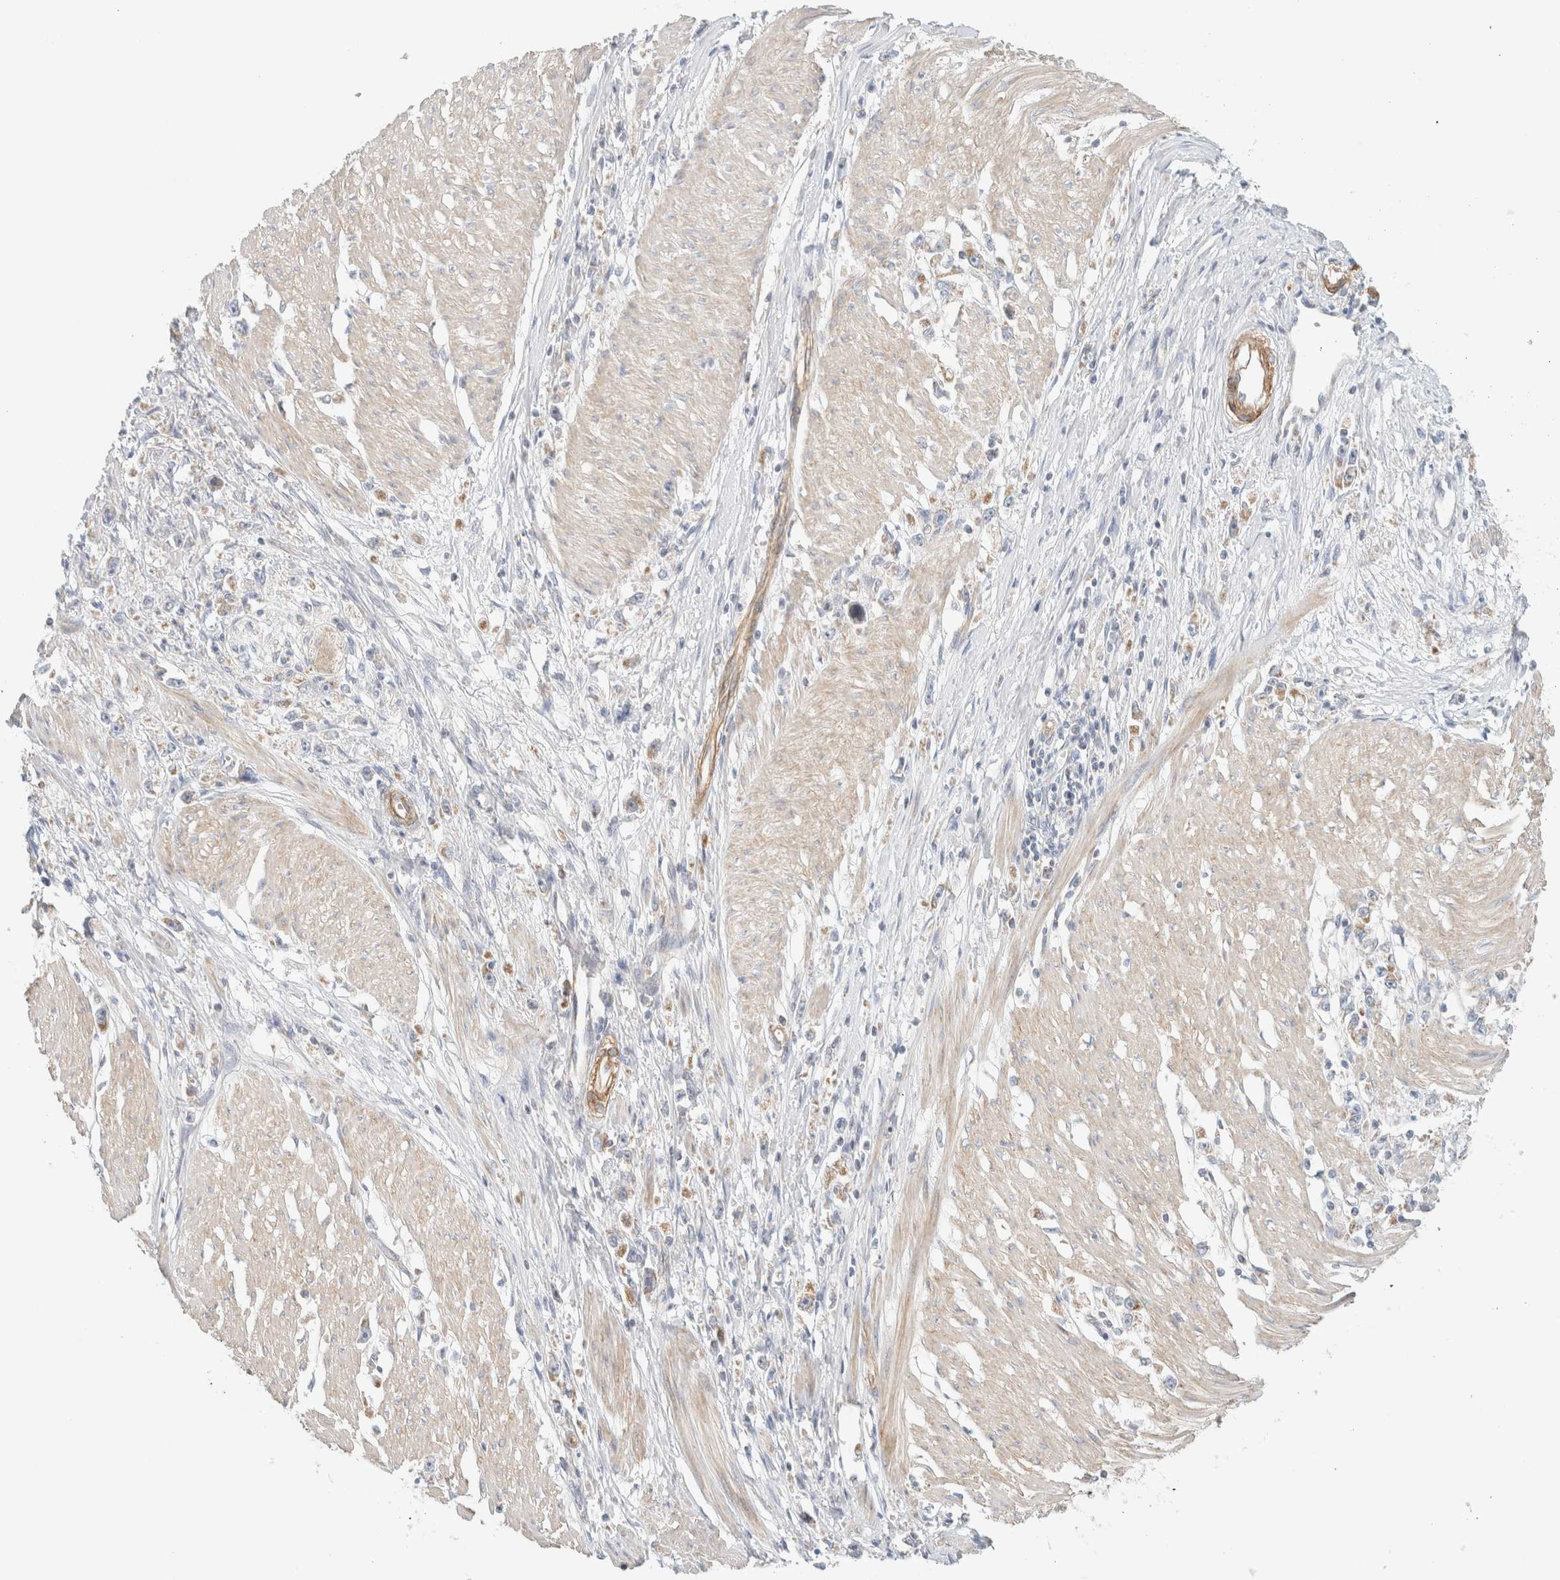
{"staining": {"intensity": "weak", "quantity": "25%-75%", "location": "cytoplasmic/membranous"}, "tissue": "stomach cancer", "cell_type": "Tumor cells", "image_type": "cancer", "snomed": [{"axis": "morphology", "description": "Adenocarcinoma, NOS"}, {"axis": "topography", "description": "Stomach"}], "caption": "About 25%-75% of tumor cells in stomach adenocarcinoma reveal weak cytoplasmic/membranous protein expression as visualized by brown immunohistochemical staining.", "gene": "MRM3", "patient": {"sex": "female", "age": 59}}